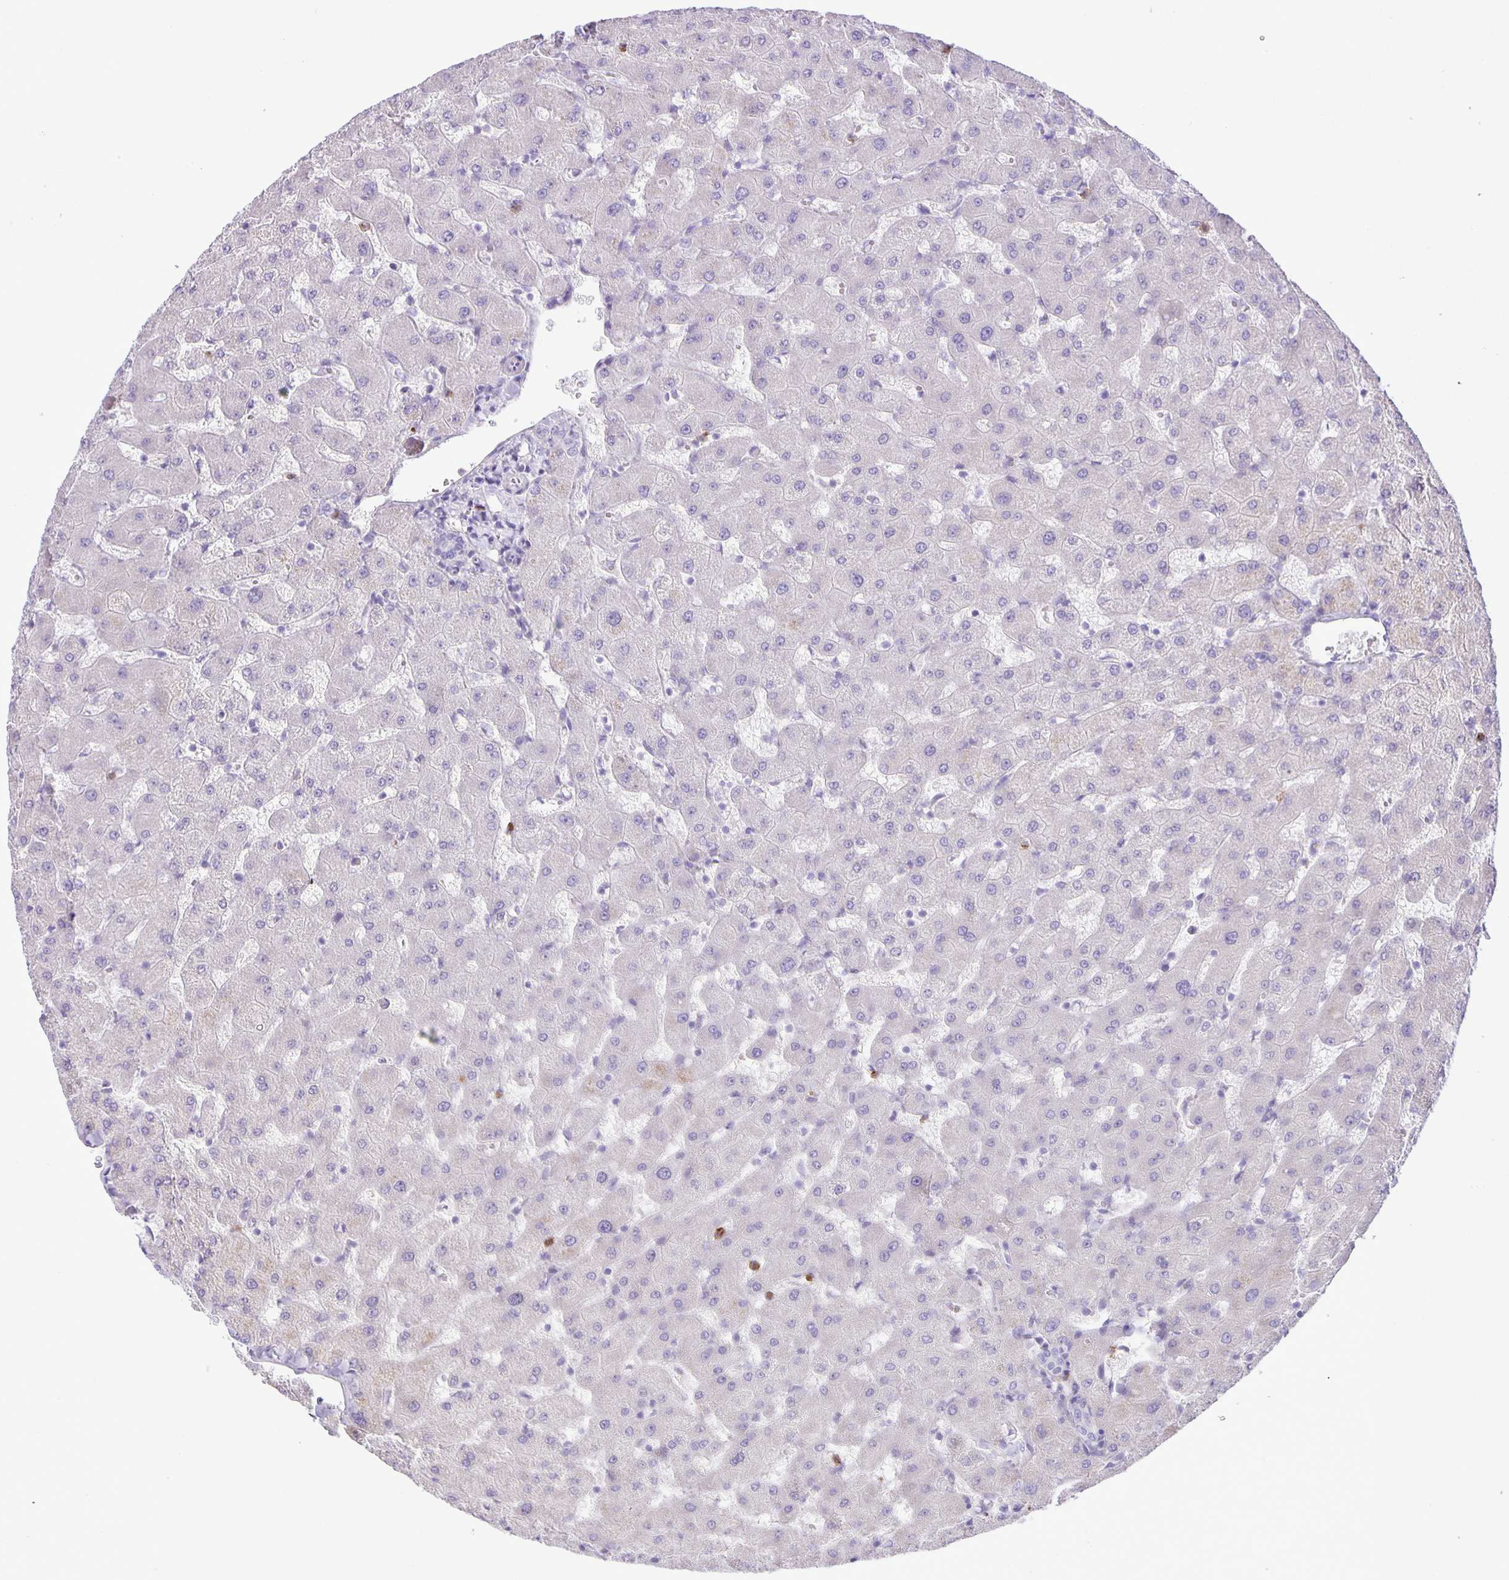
{"staining": {"intensity": "negative", "quantity": "none", "location": "none"}, "tissue": "liver", "cell_type": "Cholangiocytes", "image_type": "normal", "snomed": [{"axis": "morphology", "description": "Normal tissue, NOS"}, {"axis": "topography", "description": "Liver"}], "caption": "A high-resolution photomicrograph shows immunohistochemistry staining of normal liver, which demonstrates no significant expression in cholangiocytes. (Stains: DAB (3,3'-diaminobenzidine) immunohistochemistry with hematoxylin counter stain, Microscopy: brightfield microscopy at high magnification).", "gene": "ADCK1", "patient": {"sex": "female", "age": 63}}